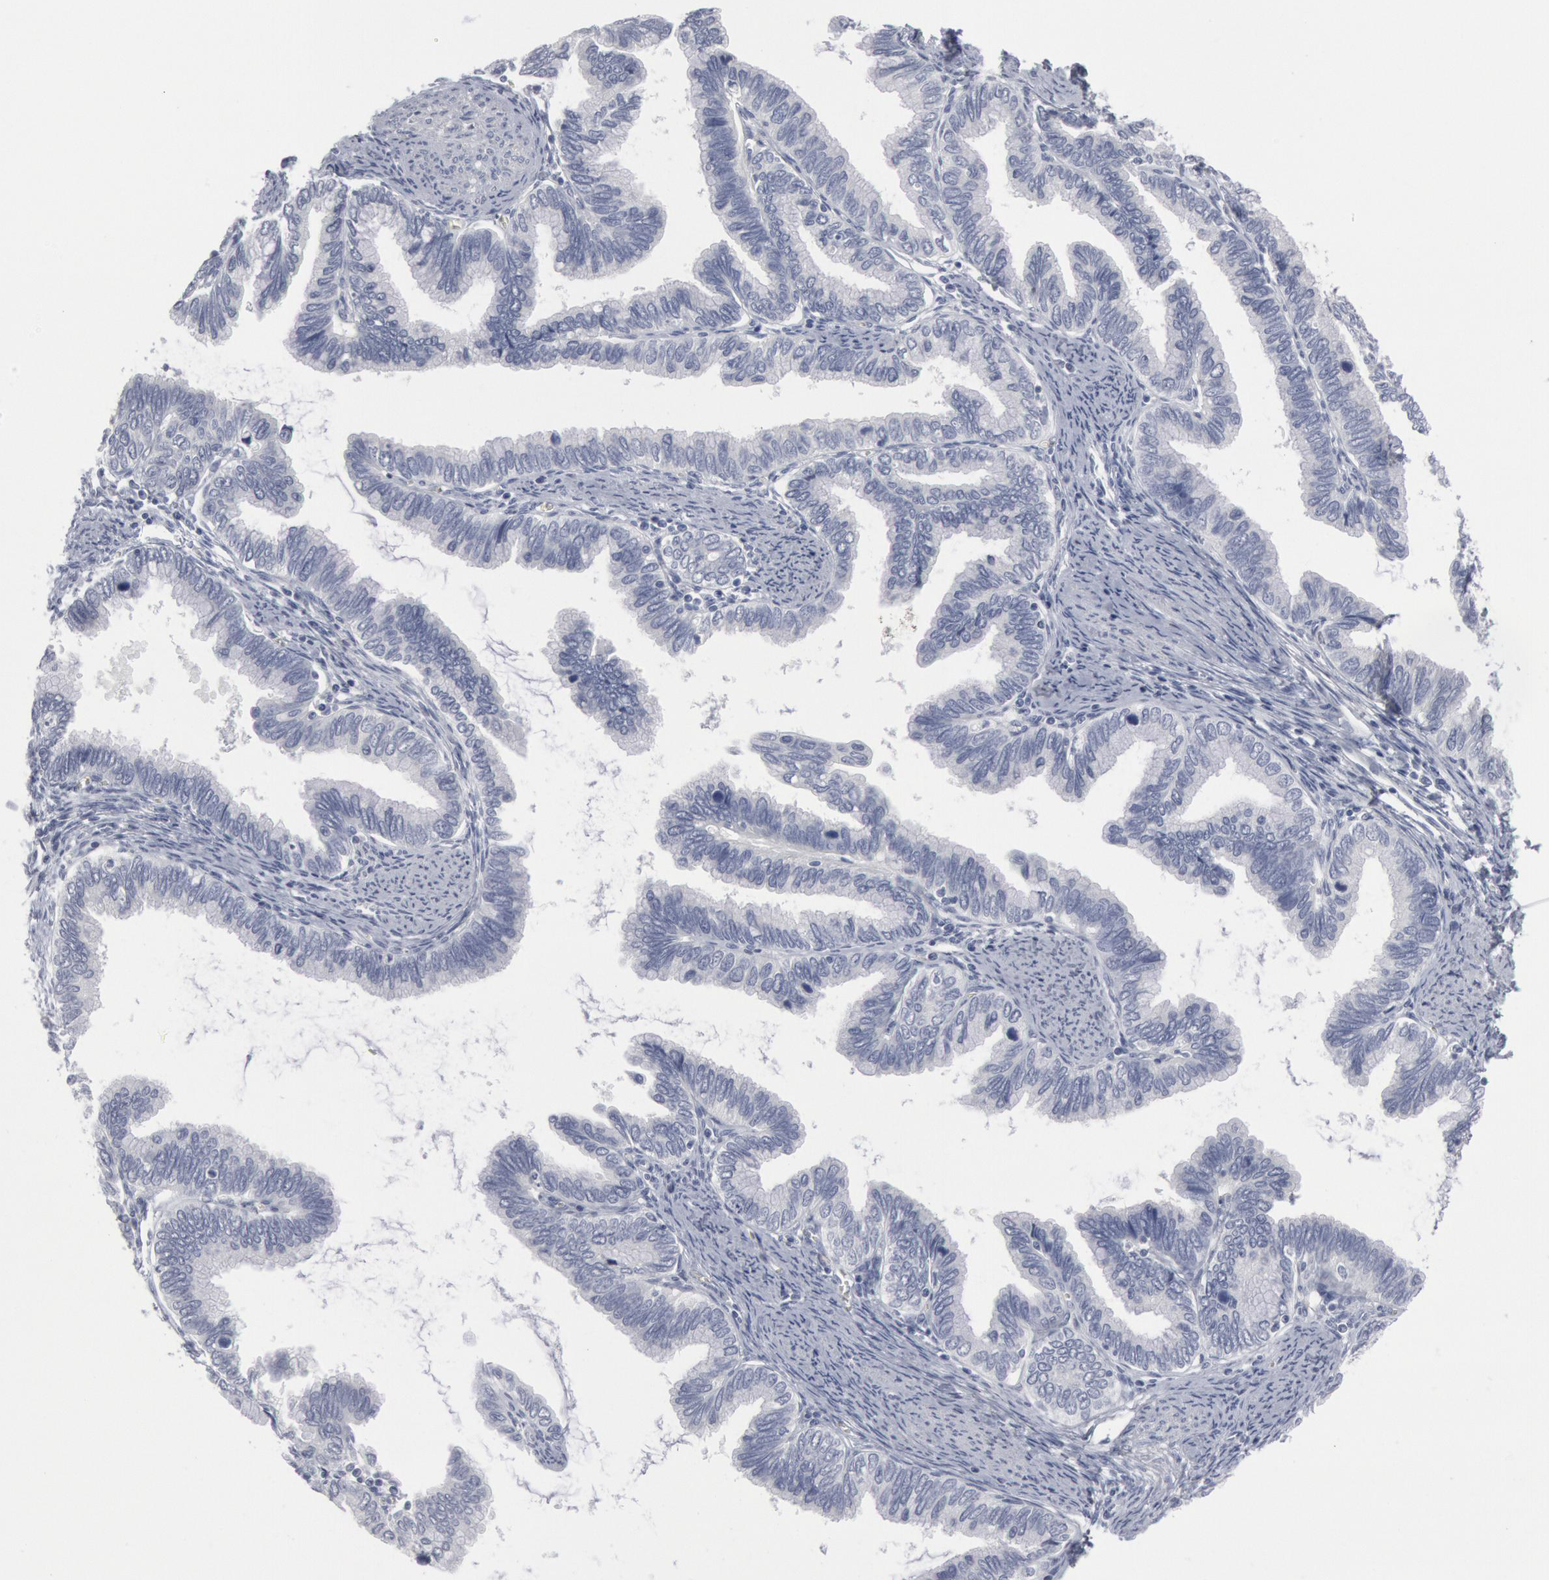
{"staining": {"intensity": "negative", "quantity": "none", "location": "none"}, "tissue": "cervical cancer", "cell_type": "Tumor cells", "image_type": "cancer", "snomed": [{"axis": "morphology", "description": "Adenocarcinoma, NOS"}, {"axis": "topography", "description": "Cervix"}], "caption": "Tumor cells are negative for brown protein staining in cervical cancer (adenocarcinoma). (Stains: DAB (3,3'-diaminobenzidine) immunohistochemistry (IHC) with hematoxylin counter stain, Microscopy: brightfield microscopy at high magnification).", "gene": "DMC1", "patient": {"sex": "female", "age": 49}}